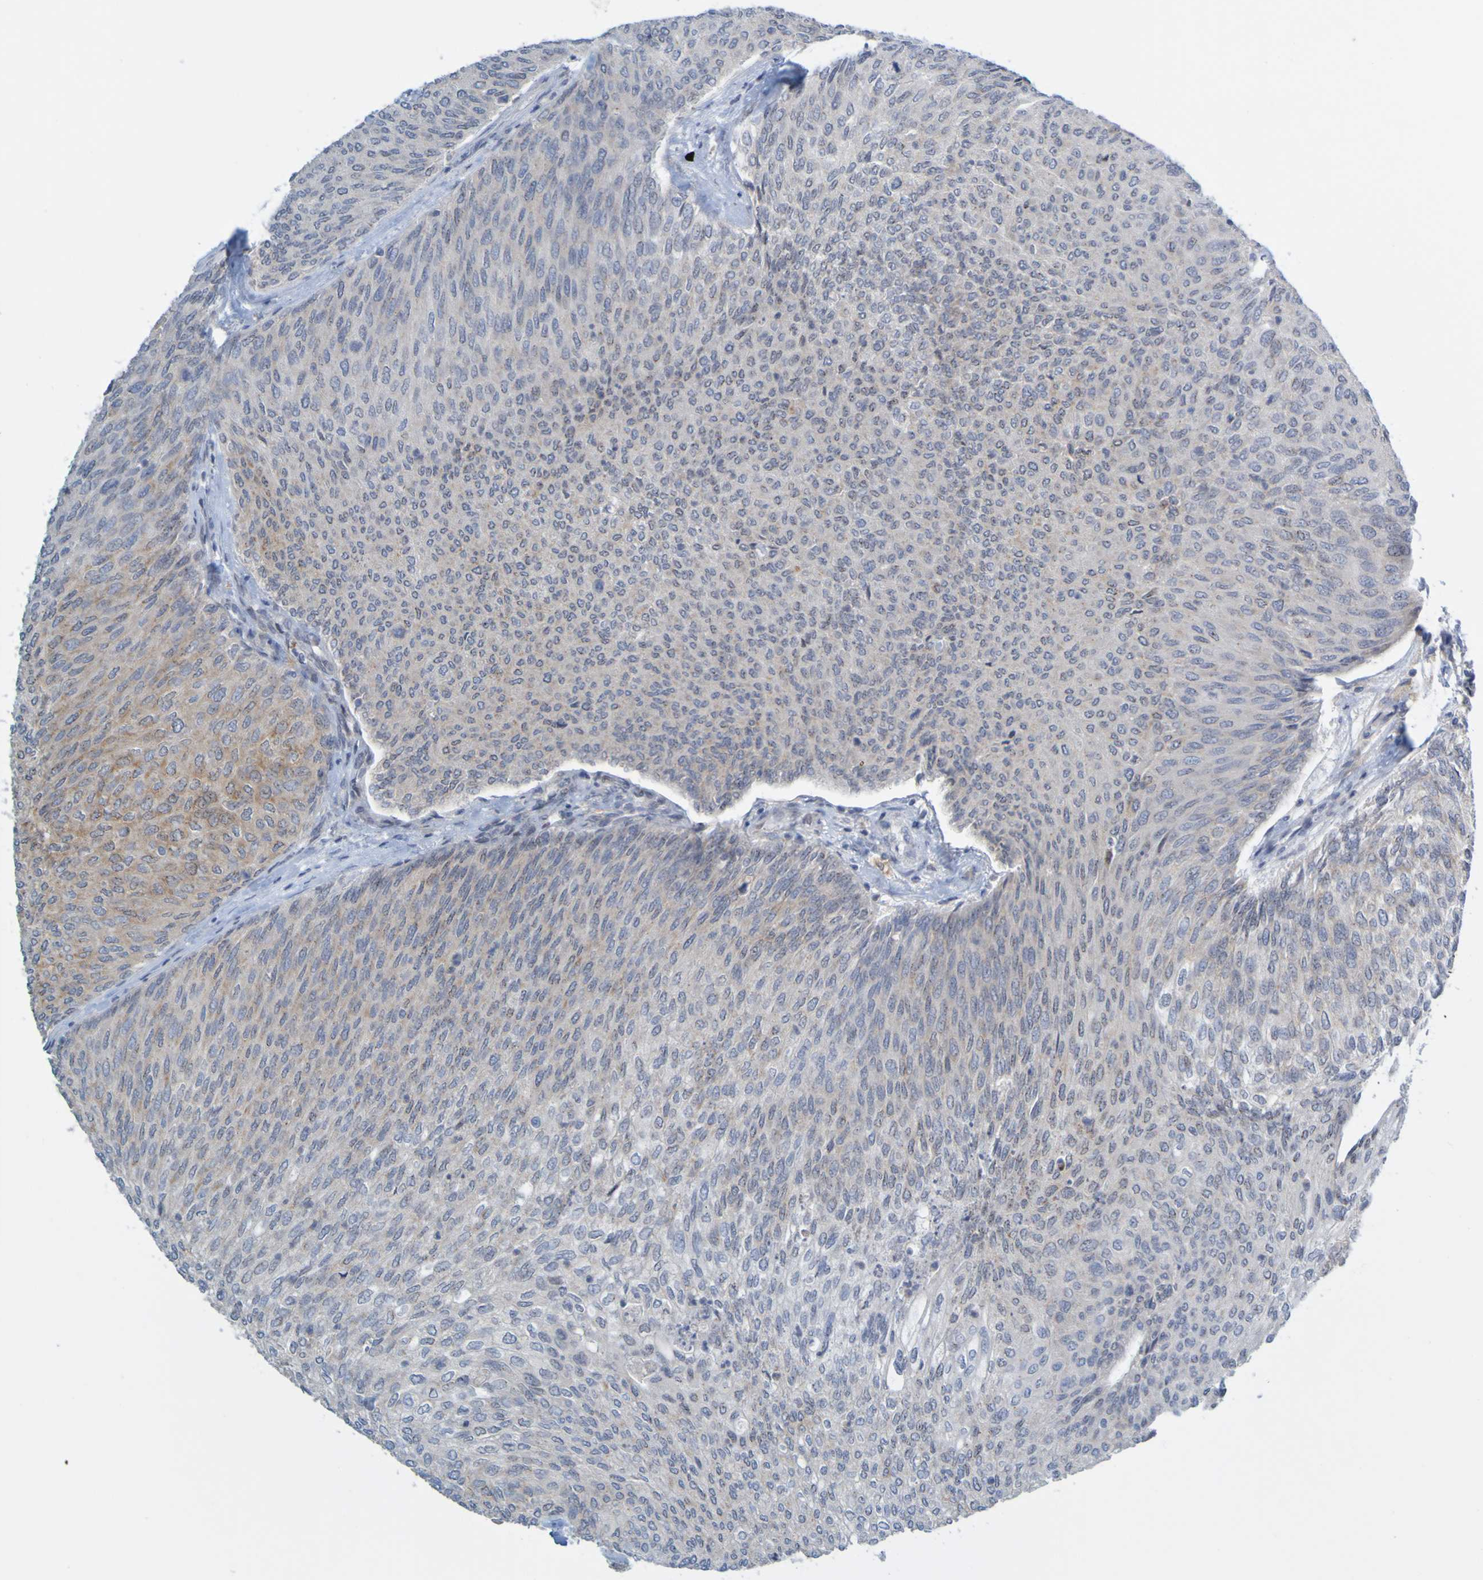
{"staining": {"intensity": "weak", "quantity": "25%-75%", "location": "cytoplasmic/membranous"}, "tissue": "urothelial cancer", "cell_type": "Tumor cells", "image_type": "cancer", "snomed": [{"axis": "morphology", "description": "Urothelial carcinoma, Low grade"}, {"axis": "topography", "description": "Urinary bladder"}], "caption": "Weak cytoplasmic/membranous expression for a protein is identified in approximately 25%-75% of tumor cells of urothelial cancer using immunohistochemistry (IHC).", "gene": "LILRB5", "patient": {"sex": "female", "age": 79}}